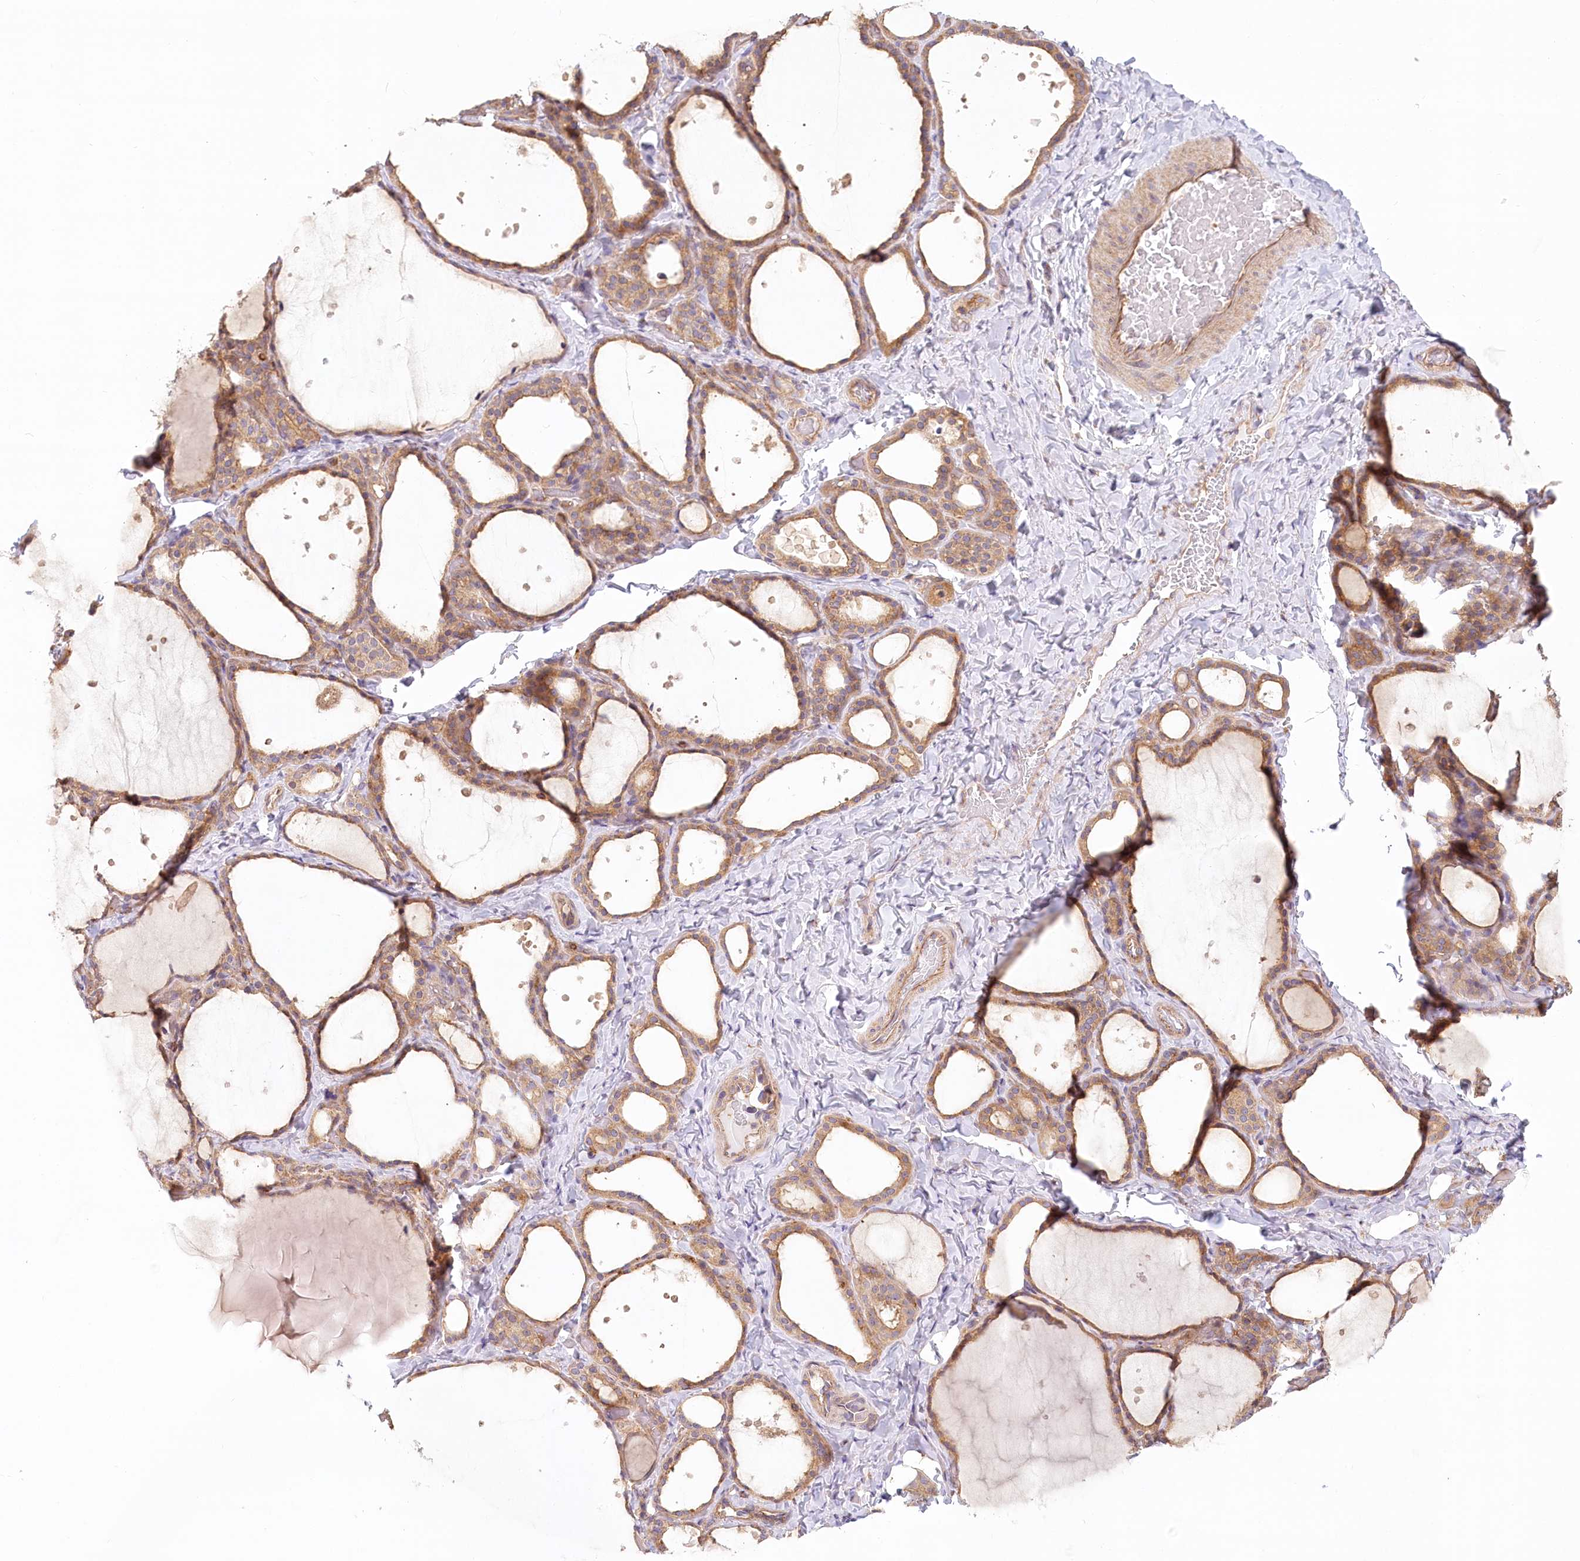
{"staining": {"intensity": "moderate", "quantity": ">75%", "location": "cytoplasmic/membranous"}, "tissue": "thyroid gland", "cell_type": "Glandular cells", "image_type": "normal", "snomed": [{"axis": "morphology", "description": "Normal tissue, NOS"}, {"axis": "topography", "description": "Thyroid gland"}], "caption": "An image of human thyroid gland stained for a protein reveals moderate cytoplasmic/membranous brown staining in glandular cells.", "gene": "UMPS", "patient": {"sex": "female", "age": 44}}